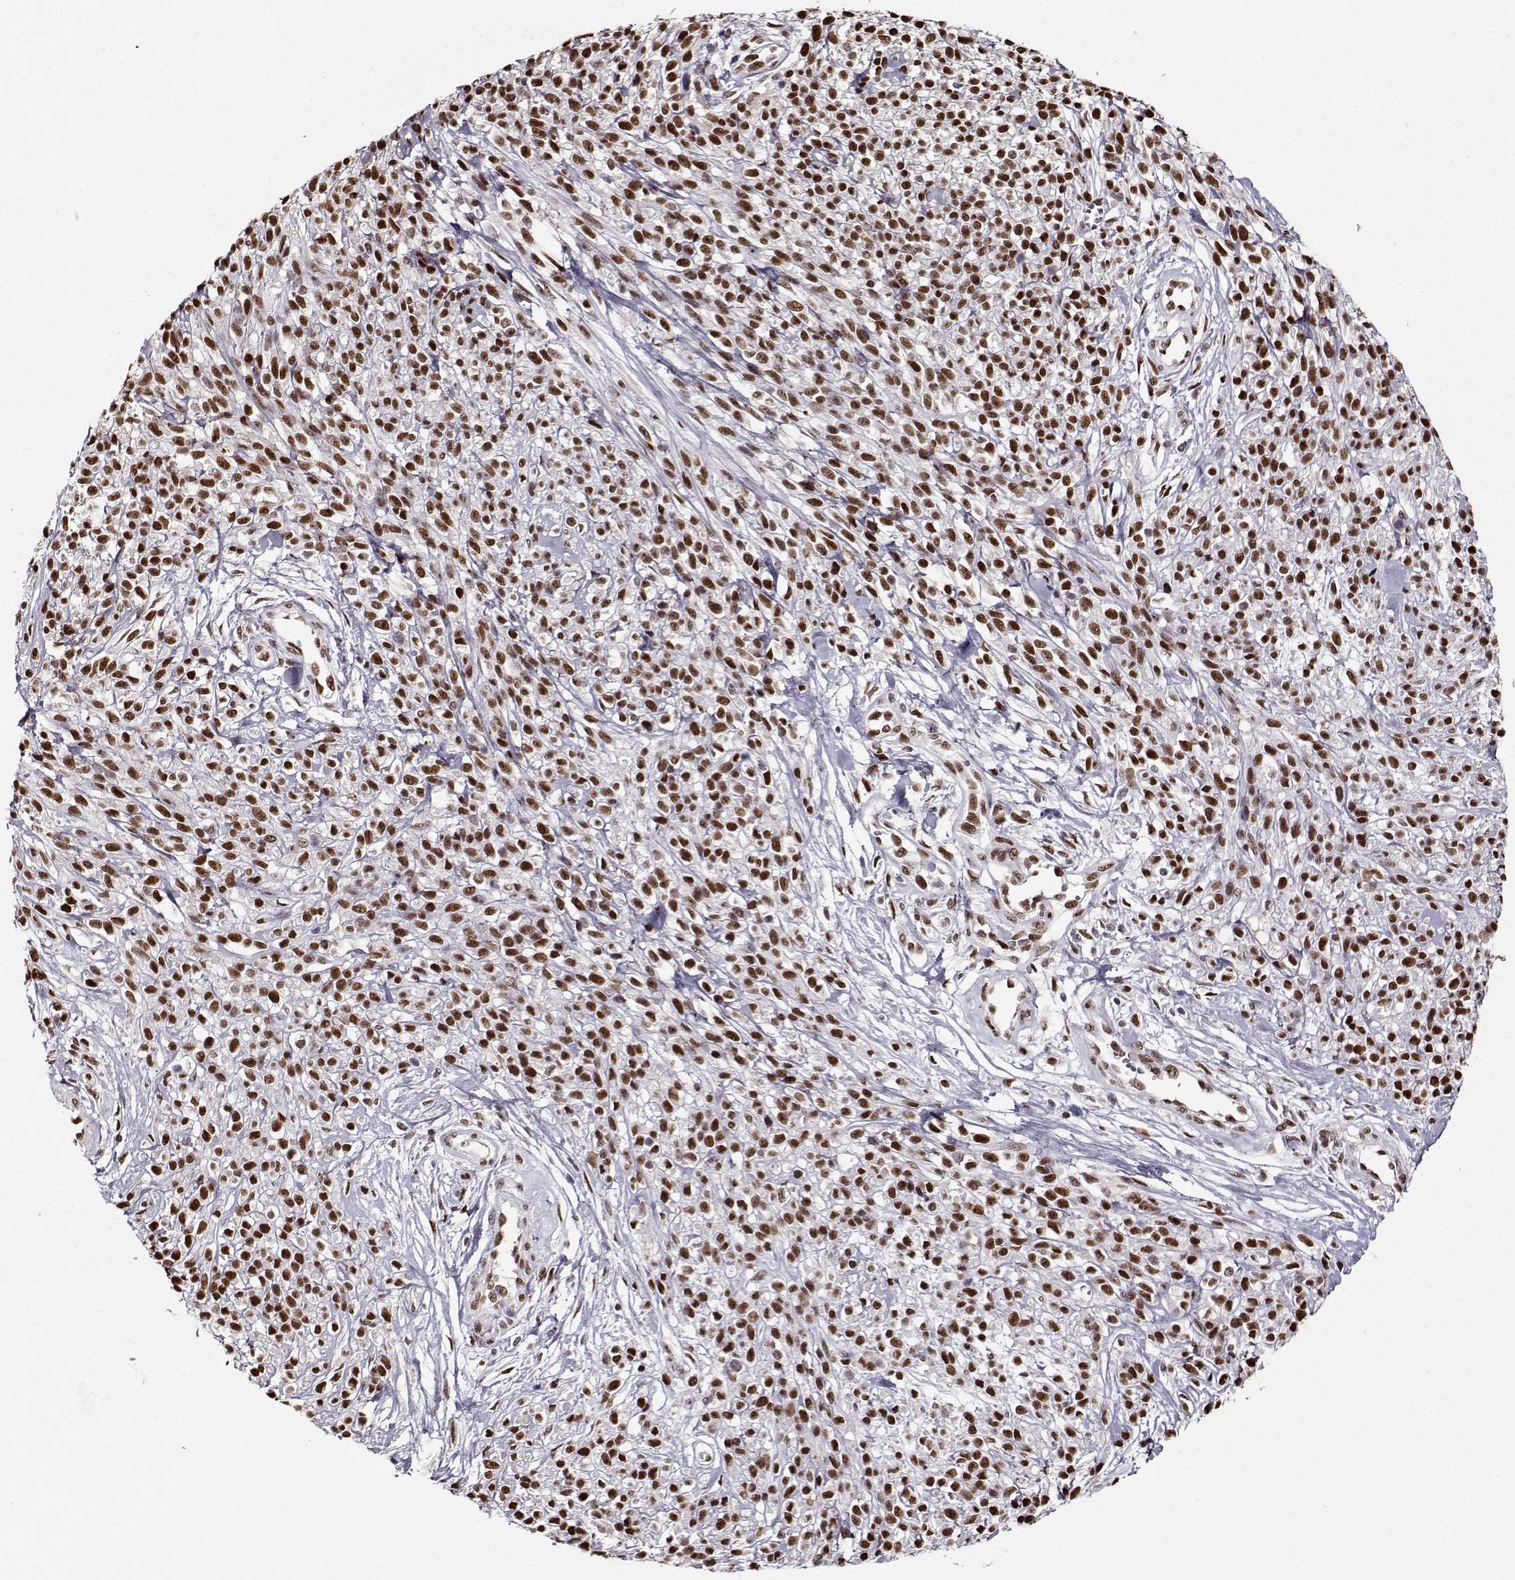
{"staining": {"intensity": "strong", "quantity": ">75%", "location": "nuclear"}, "tissue": "melanoma", "cell_type": "Tumor cells", "image_type": "cancer", "snomed": [{"axis": "morphology", "description": "Malignant melanoma, NOS"}, {"axis": "topography", "description": "Skin"}, {"axis": "topography", "description": "Skin of trunk"}], "caption": "Melanoma stained with DAB (3,3'-diaminobenzidine) immunohistochemistry demonstrates high levels of strong nuclear expression in about >75% of tumor cells.", "gene": "PRMT8", "patient": {"sex": "male", "age": 74}}